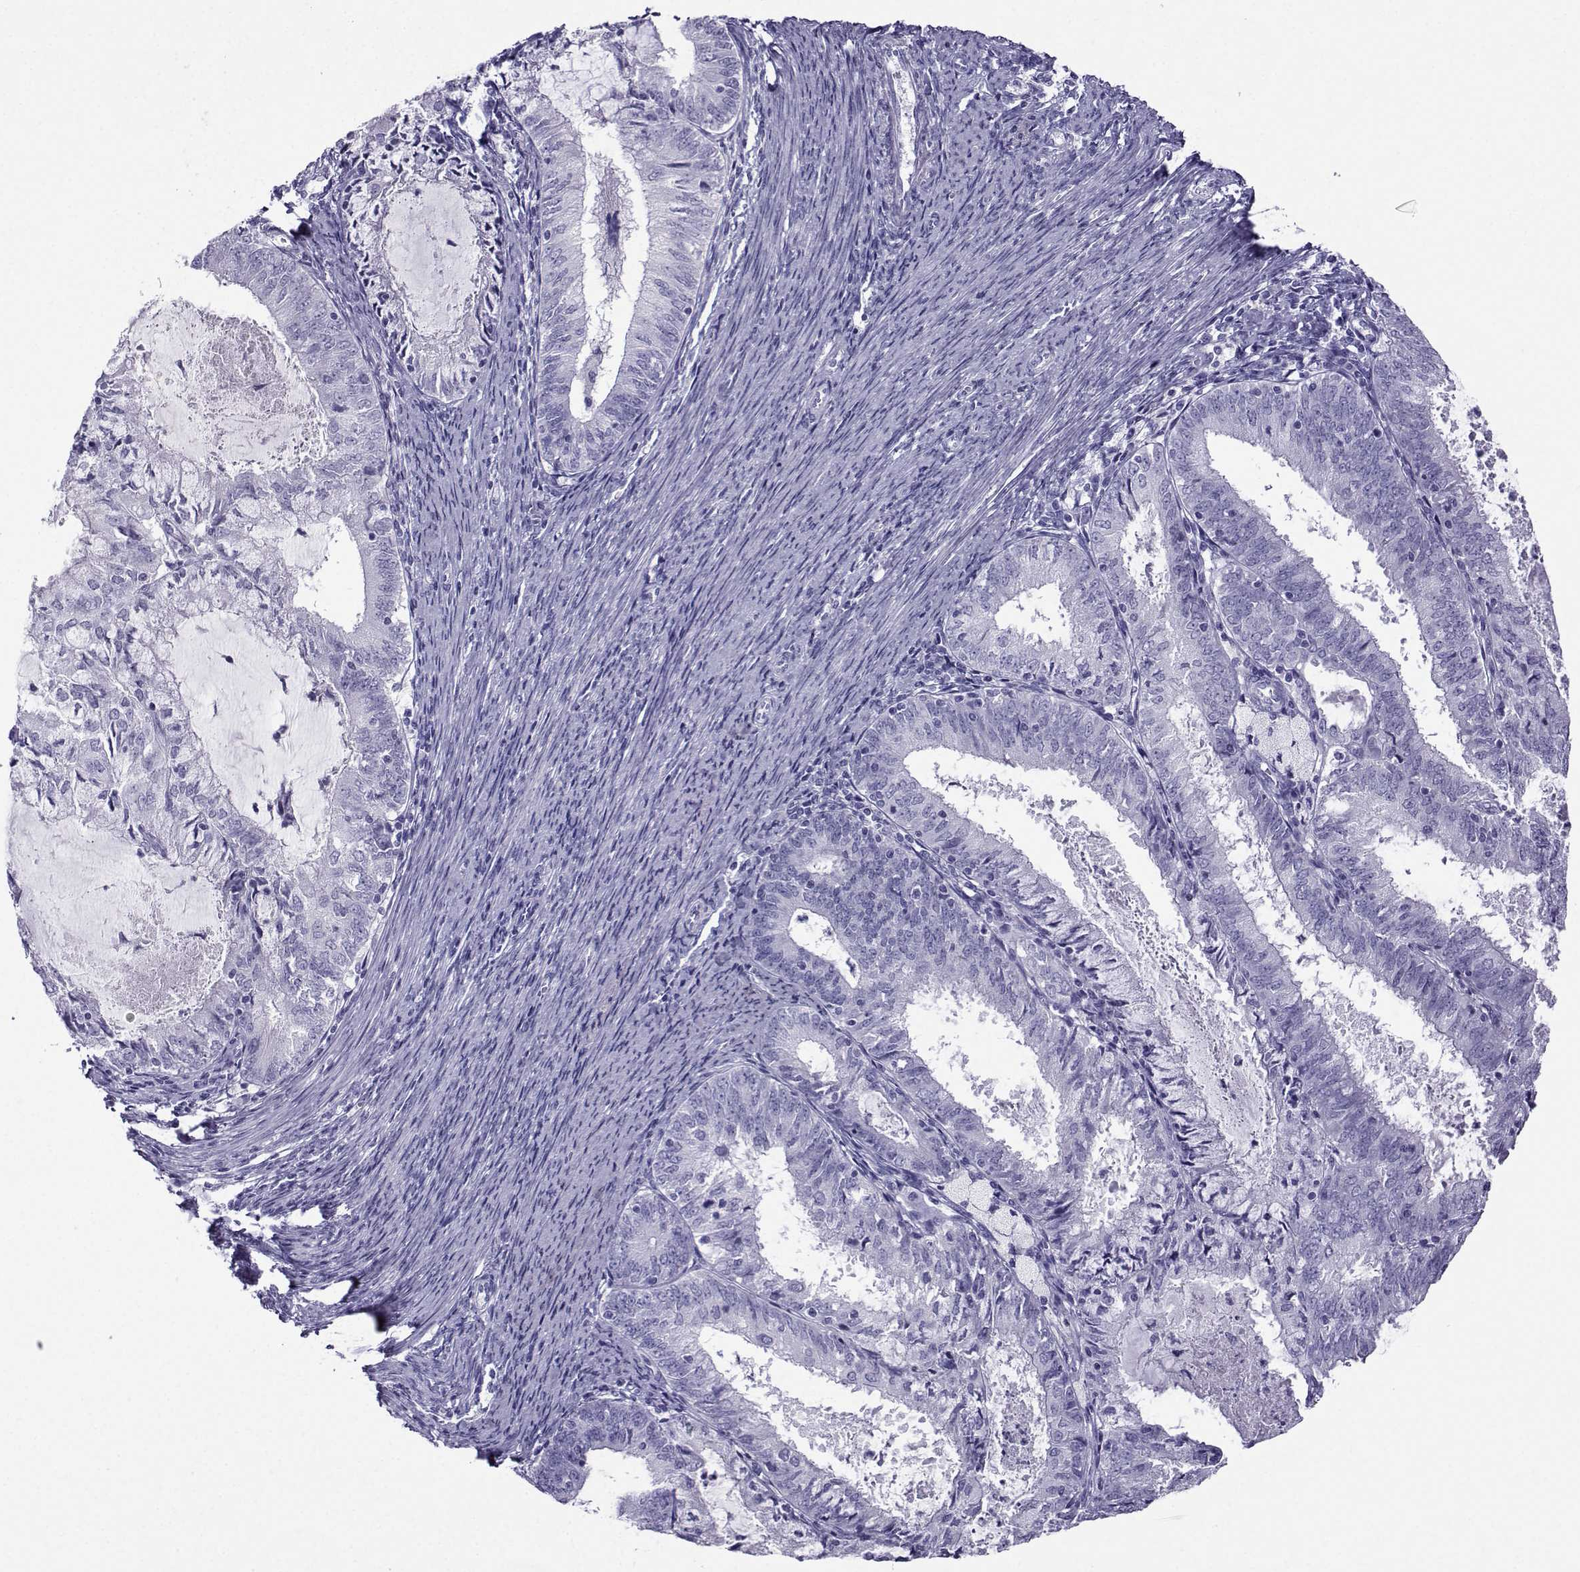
{"staining": {"intensity": "negative", "quantity": "none", "location": "none"}, "tissue": "endometrial cancer", "cell_type": "Tumor cells", "image_type": "cancer", "snomed": [{"axis": "morphology", "description": "Adenocarcinoma, NOS"}, {"axis": "topography", "description": "Endometrium"}], "caption": "Adenocarcinoma (endometrial) was stained to show a protein in brown. There is no significant expression in tumor cells.", "gene": "CRYBB1", "patient": {"sex": "female", "age": 57}}